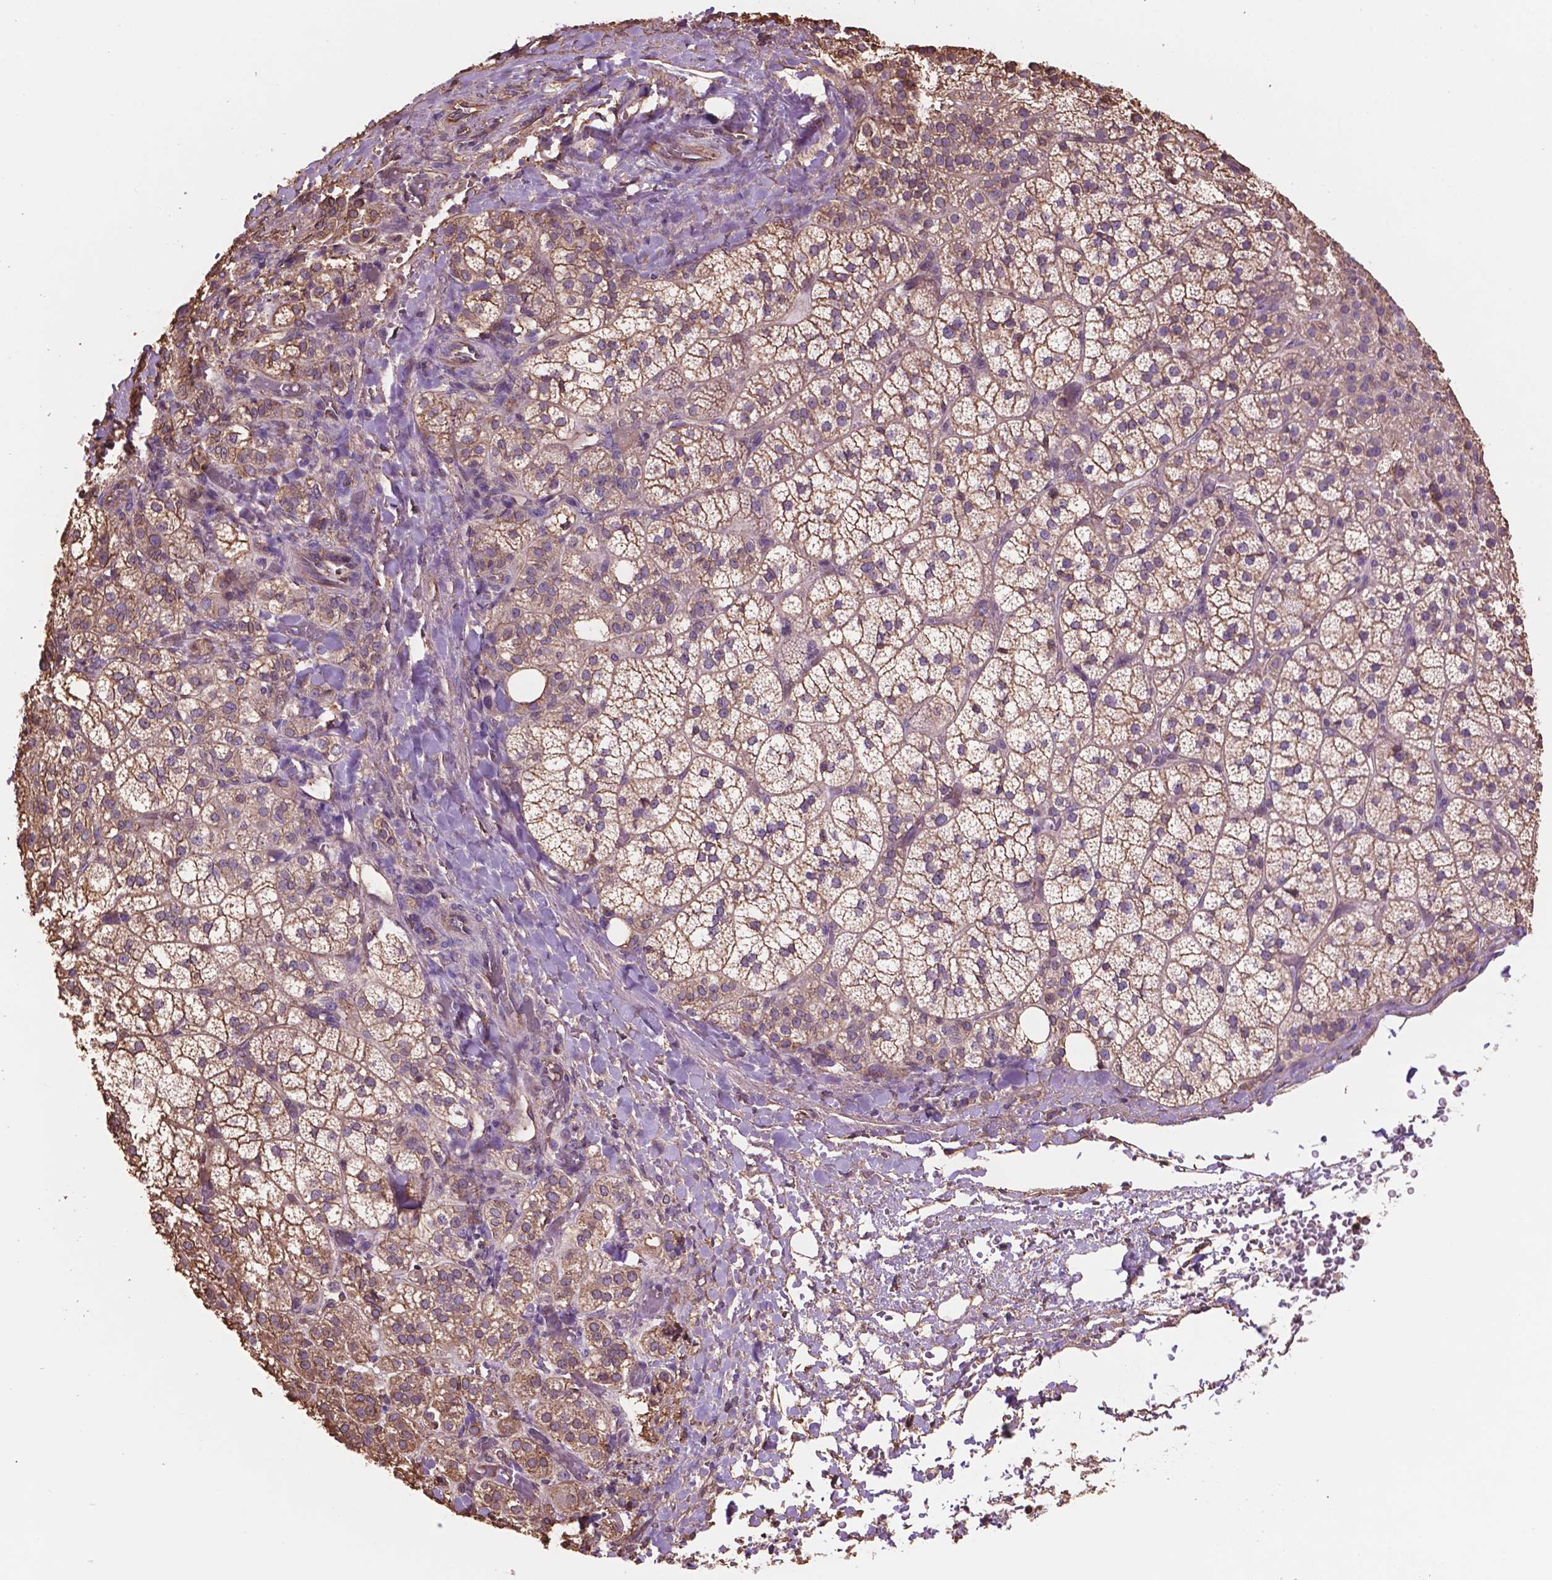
{"staining": {"intensity": "moderate", "quantity": ">75%", "location": "cytoplasmic/membranous"}, "tissue": "adrenal gland", "cell_type": "Glandular cells", "image_type": "normal", "snomed": [{"axis": "morphology", "description": "Normal tissue, NOS"}, {"axis": "topography", "description": "Adrenal gland"}], "caption": "Benign adrenal gland reveals moderate cytoplasmic/membranous staining in approximately >75% of glandular cells.", "gene": "NIPA2", "patient": {"sex": "female", "age": 60}}